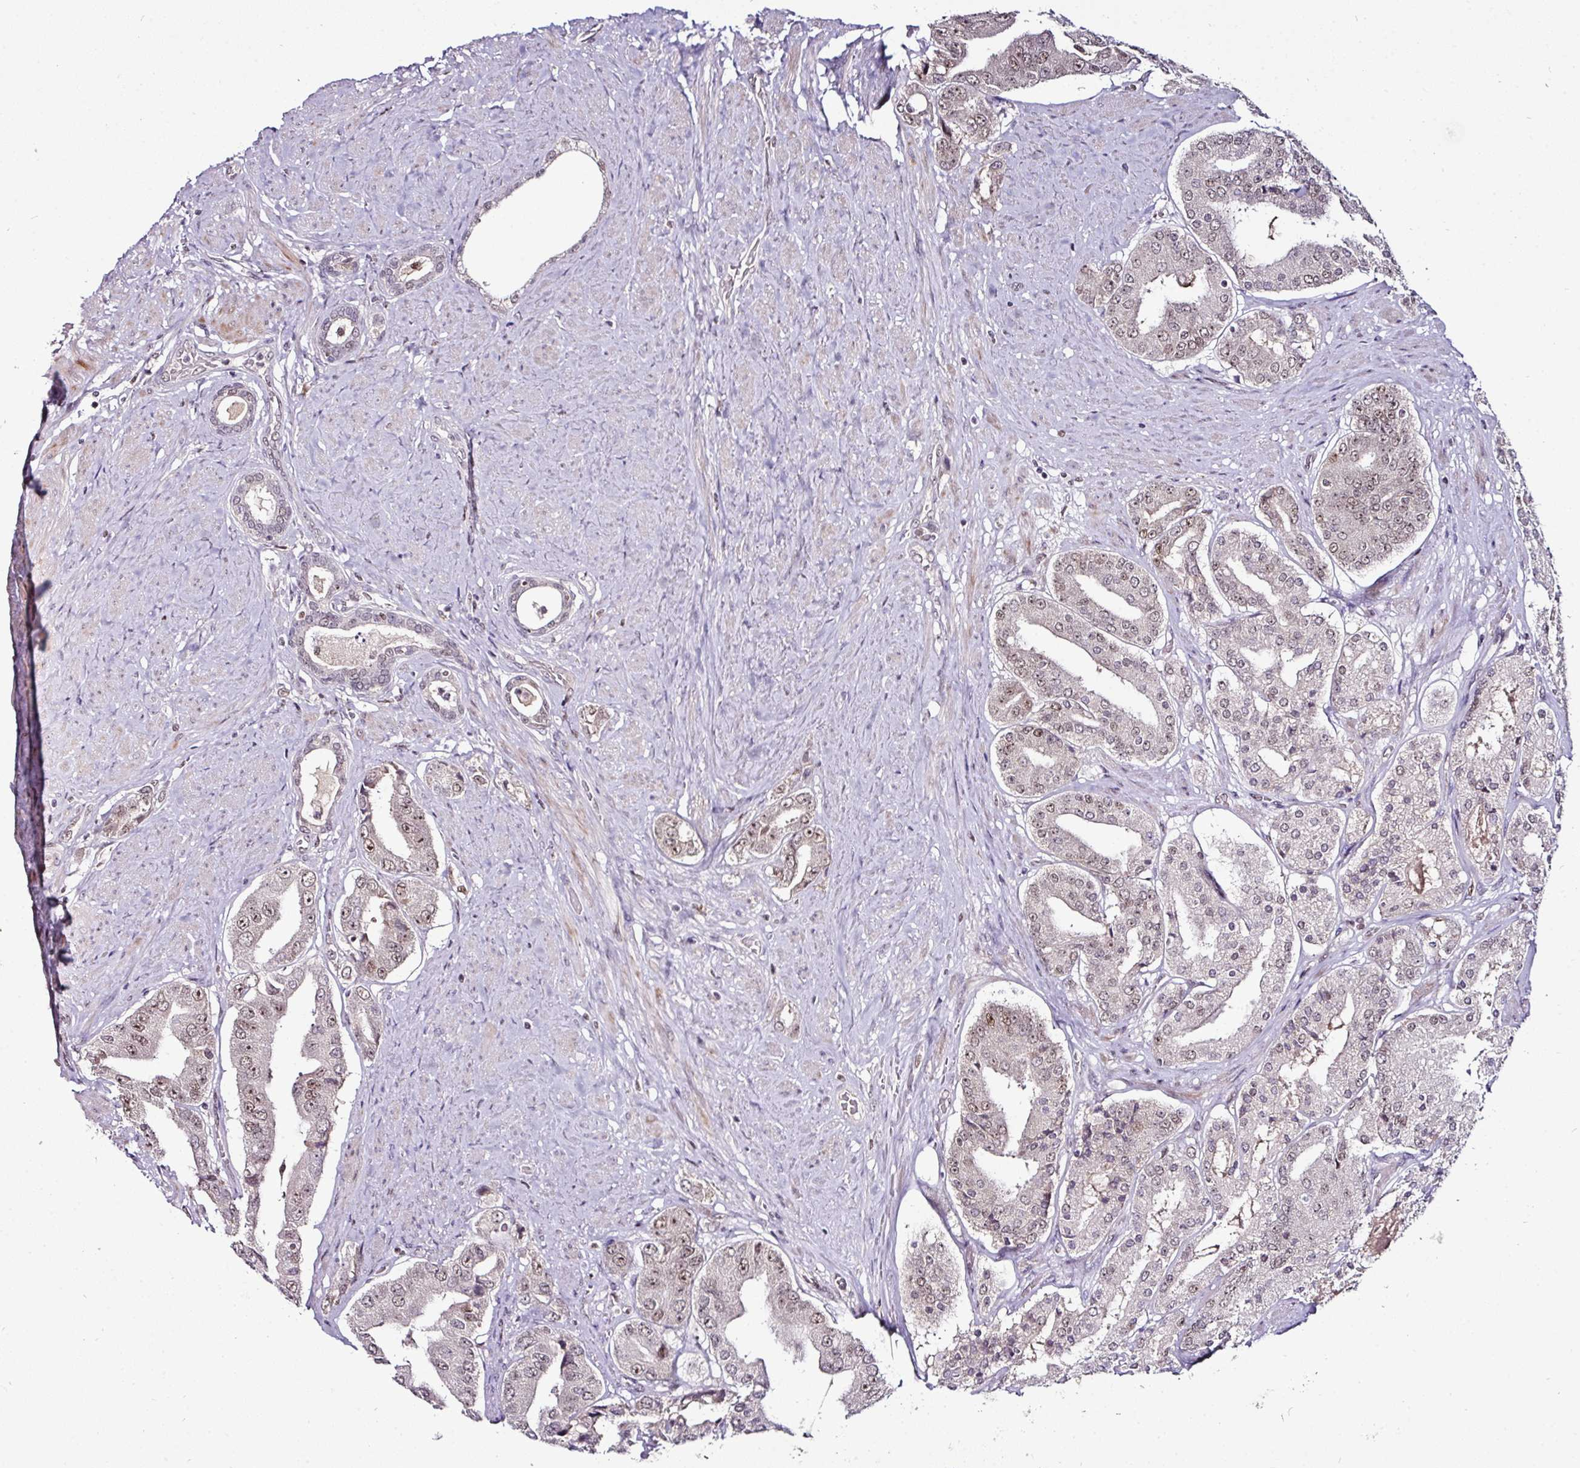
{"staining": {"intensity": "weak", "quantity": ">75%", "location": "nuclear"}, "tissue": "prostate cancer", "cell_type": "Tumor cells", "image_type": "cancer", "snomed": [{"axis": "morphology", "description": "Adenocarcinoma, High grade"}, {"axis": "topography", "description": "Prostate"}], "caption": "Immunohistochemical staining of human prostate adenocarcinoma (high-grade) shows weak nuclear protein positivity in approximately >75% of tumor cells.", "gene": "KLF16", "patient": {"sex": "male", "age": 63}}